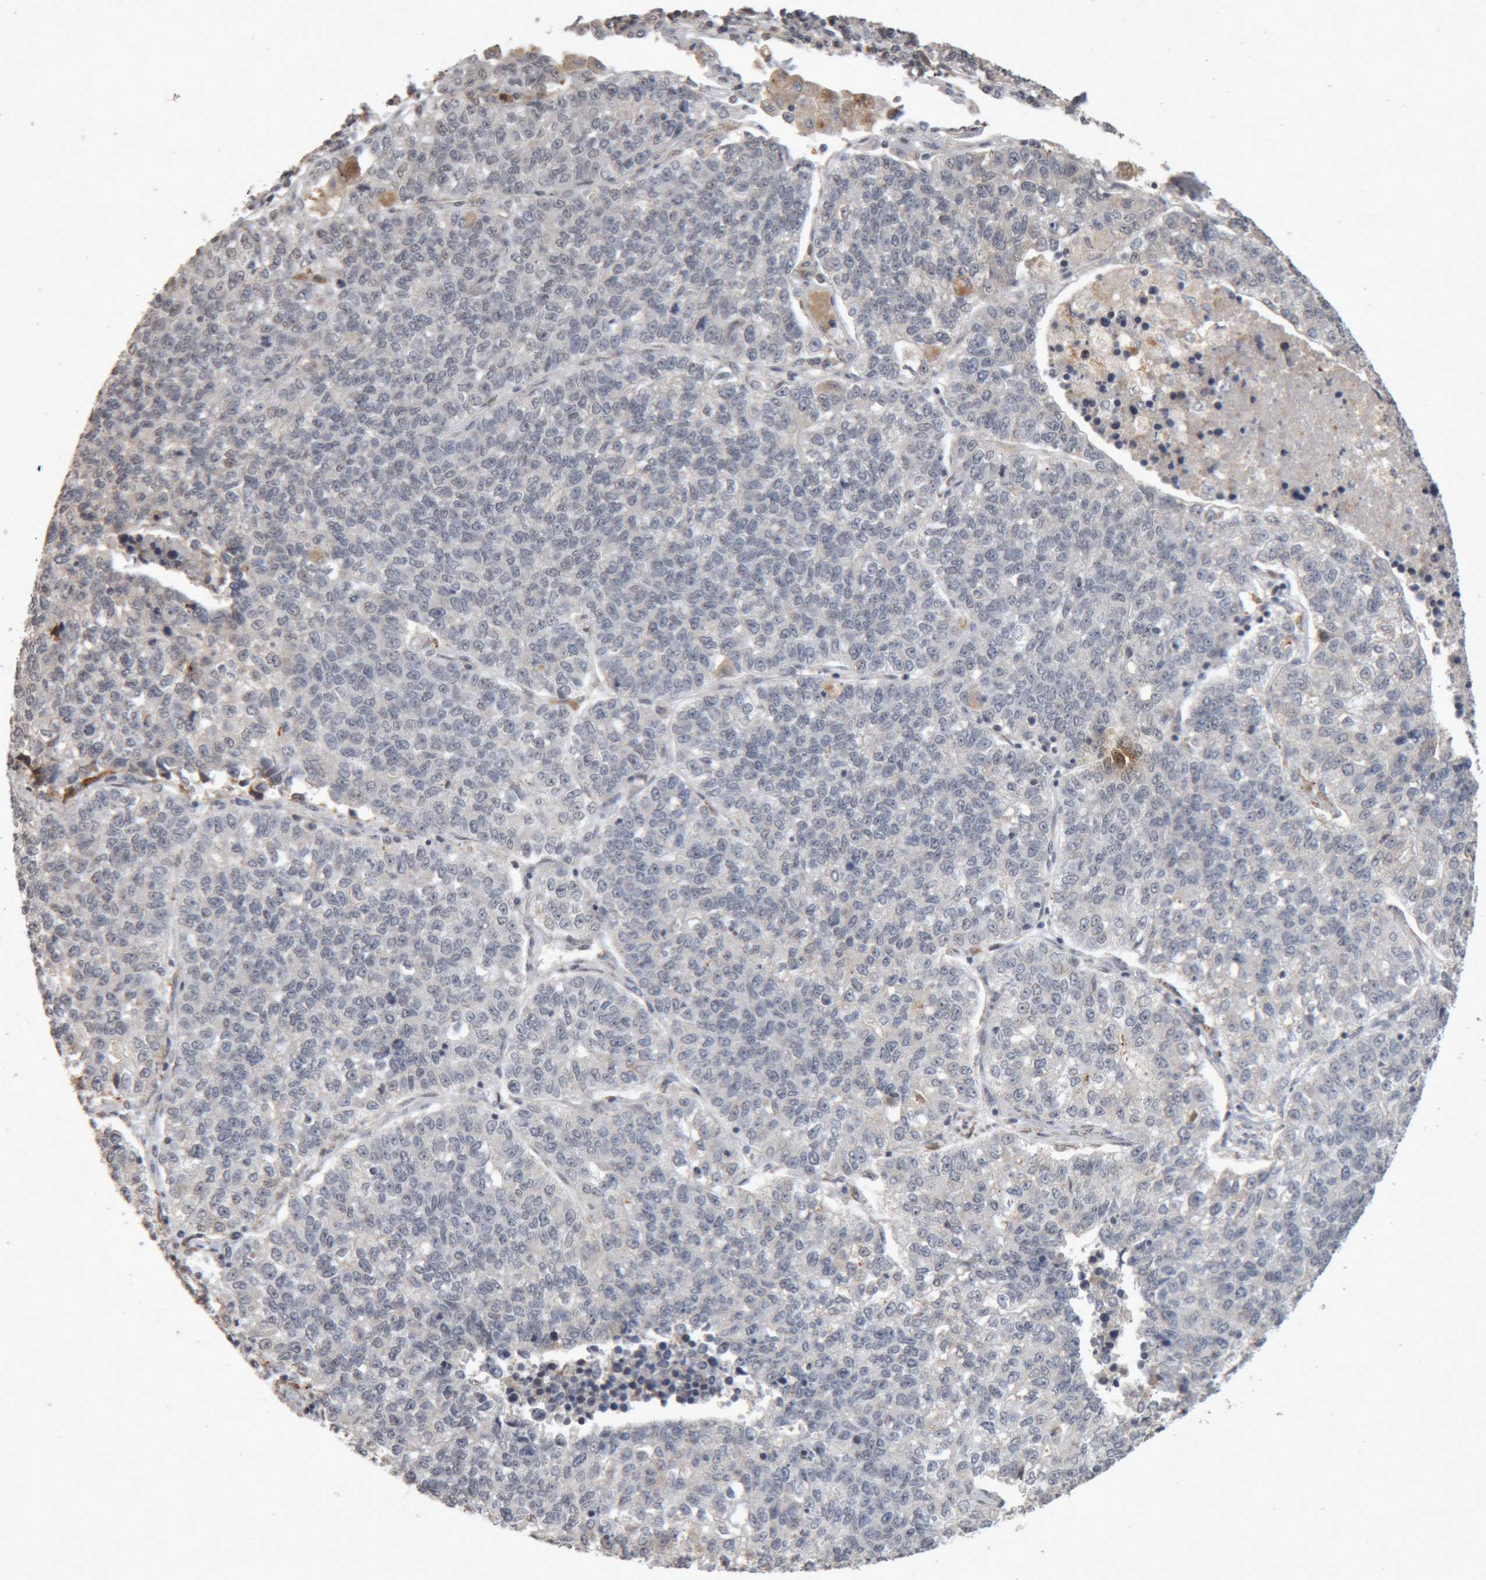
{"staining": {"intensity": "negative", "quantity": "none", "location": "none"}, "tissue": "lung cancer", "cell_type": "Tumor cells", "image_type": "cancer", "snomed": [{"axis": "morphology", "description": "Adenocarcinoma, NOS"}, {"axis": "topography", "description": "Lung"}], "caption": "Micrograph shows no significant protein expression in tumor cells of lung cancer (adenocarcinoma). (Immunohistochemistry (ihc), brightfield microscopy, high magnification).", "gene": "MEP1A", "patient": {"sex": "male", "age": 49}}